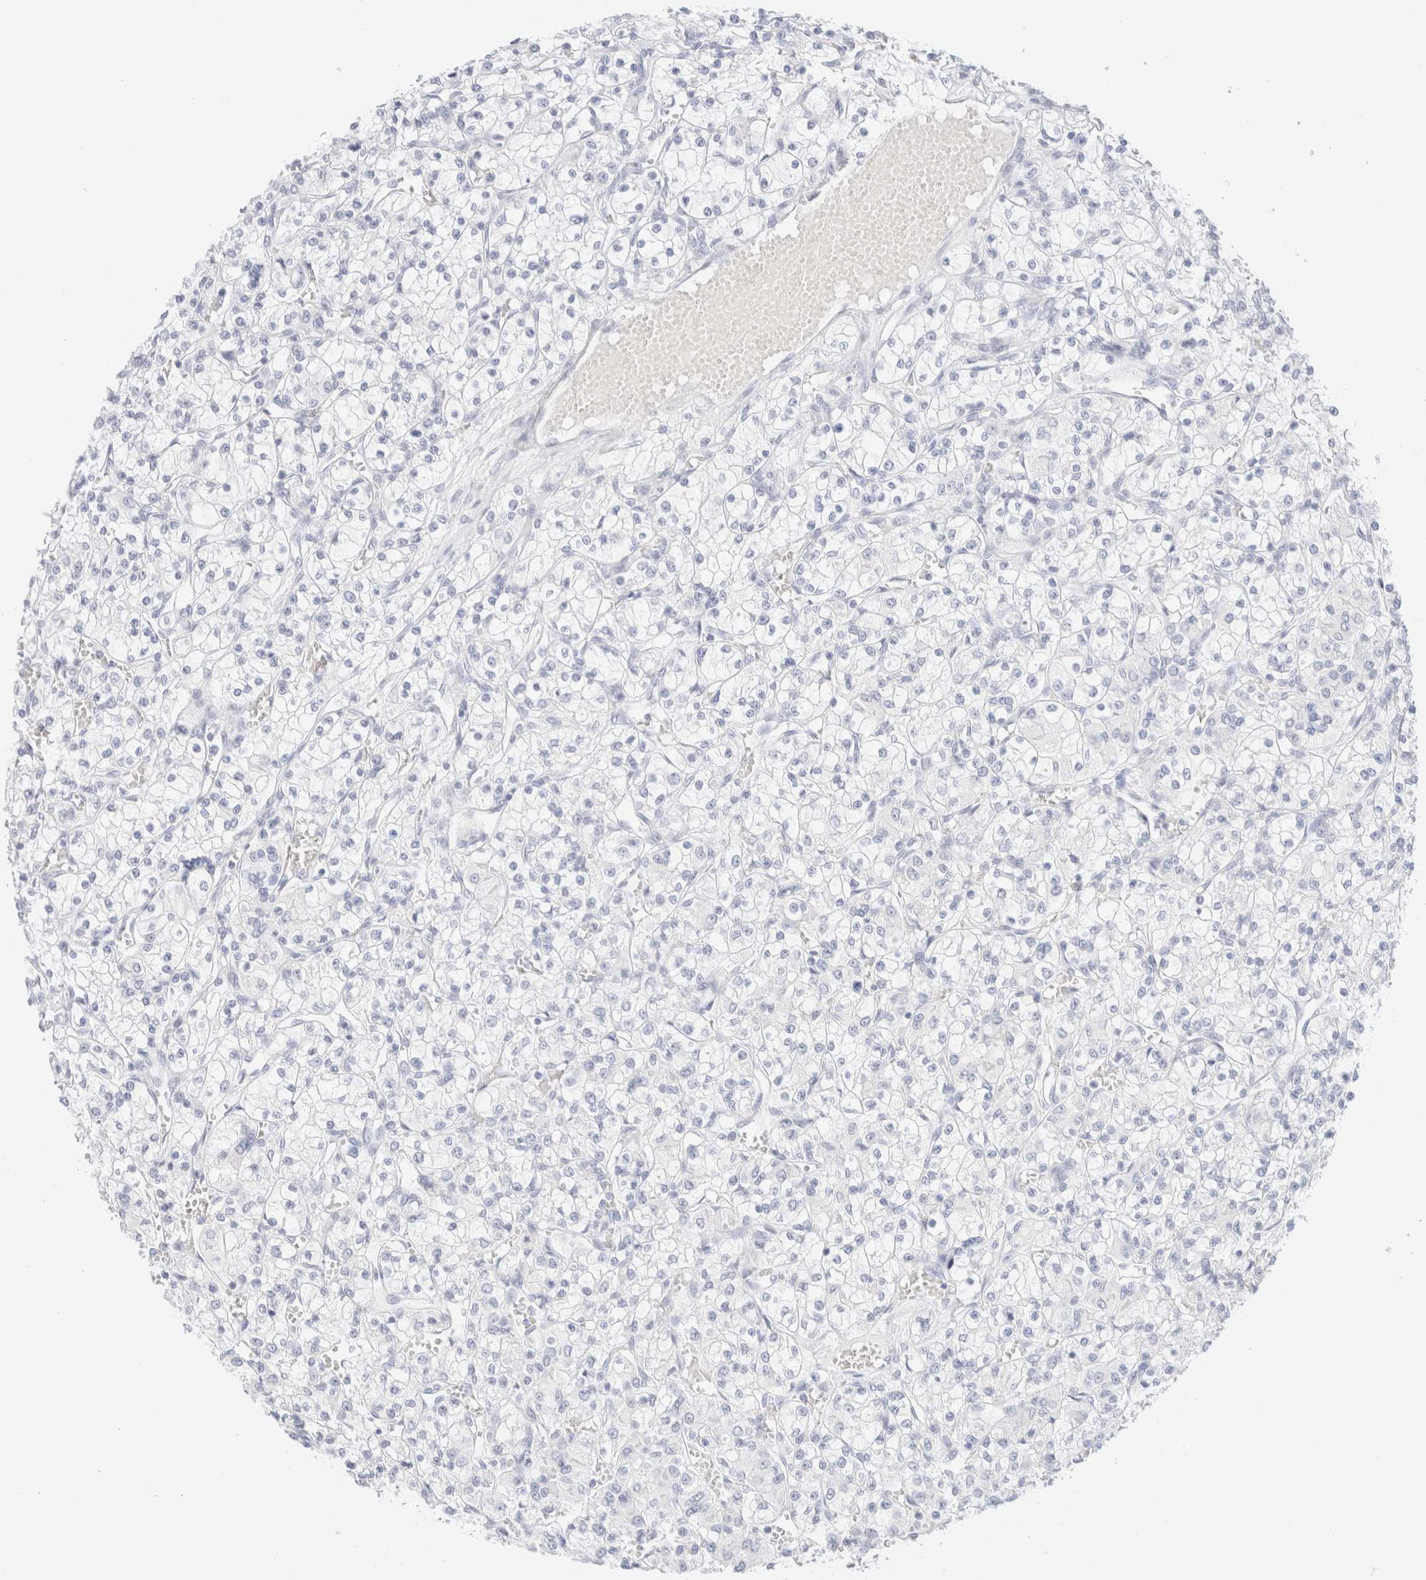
{"staining": {"intensity": "negative", "quantity": "none", "location": "none"}, "tissue": "renal cancer", "cell_type": "Tumor cells", "image_type": "cancer", "snomed": [{"axis": "morphology", "description": "Adenocarcinoma, NOS"}, {"axis": "topography", "description": "Kidney"}], "caption": "There is no significant staining in tumor cells of renal cancer.", "gene": "KRT15", "patient": {"sex": "female", "age": 59}}